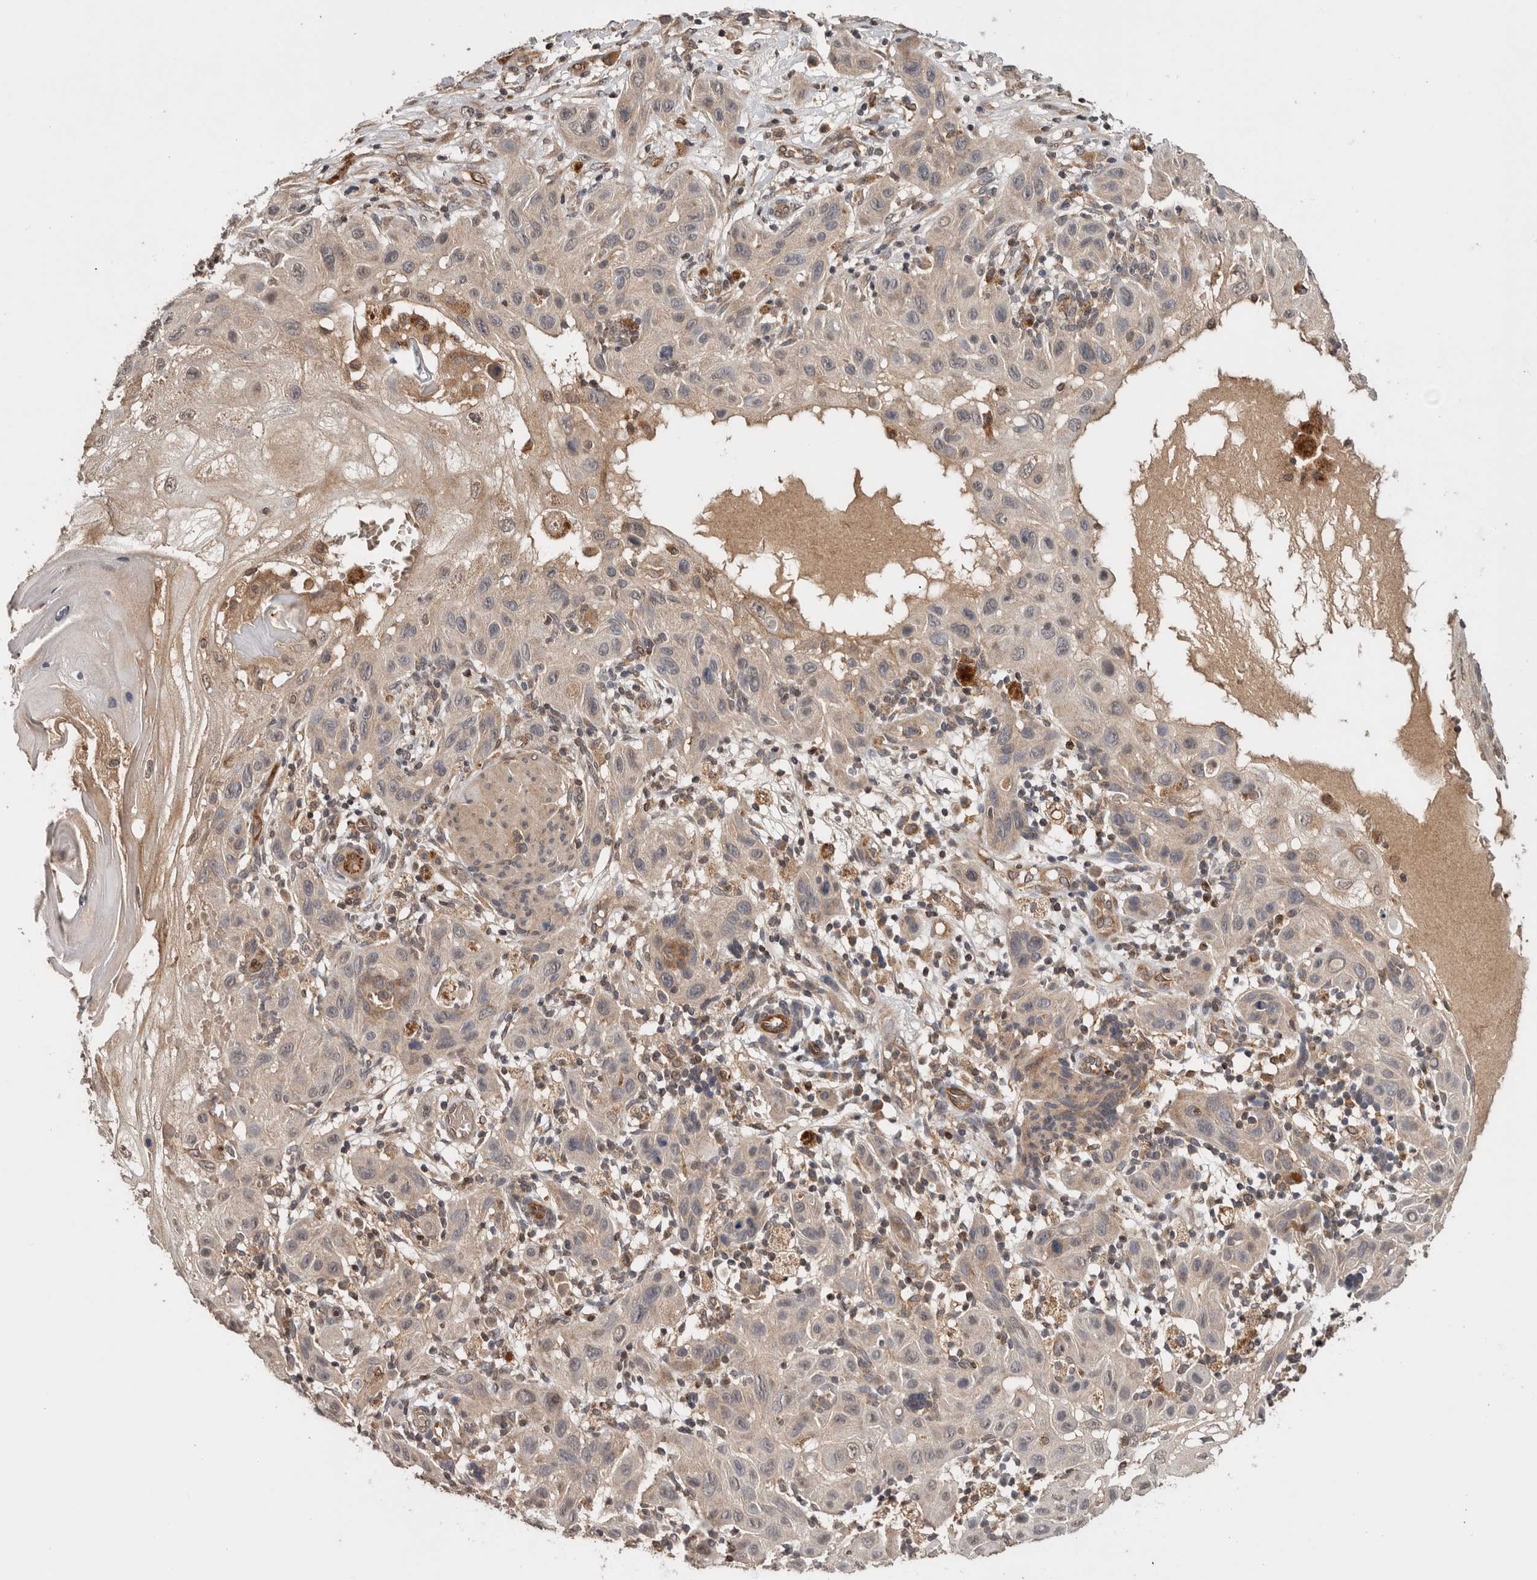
{"staining": {"intensity": "weak", "quantity": "25%-75%", "location": "cytoplasmic/membranous"}, "tissue": "skin cancer", "cell_type": "Tumor cells", "image_type": "cancer", "snomed": [{"axis": "morphology", "description": "Squamous cell carcinoma, NOS"}, {"axis": "topography", "description": "Skin"}], "caption": "Immunohistochemical staining of skin squamous cell carcinoma displays low levels of weak cytoplasmic/membranous protein staining in about 25%-75% of tumor cells. (DAB IHC with brightfield microscopy, high magnification).", "gene": "HMOX2", "patient": {"sex": "female", "age": 96}}